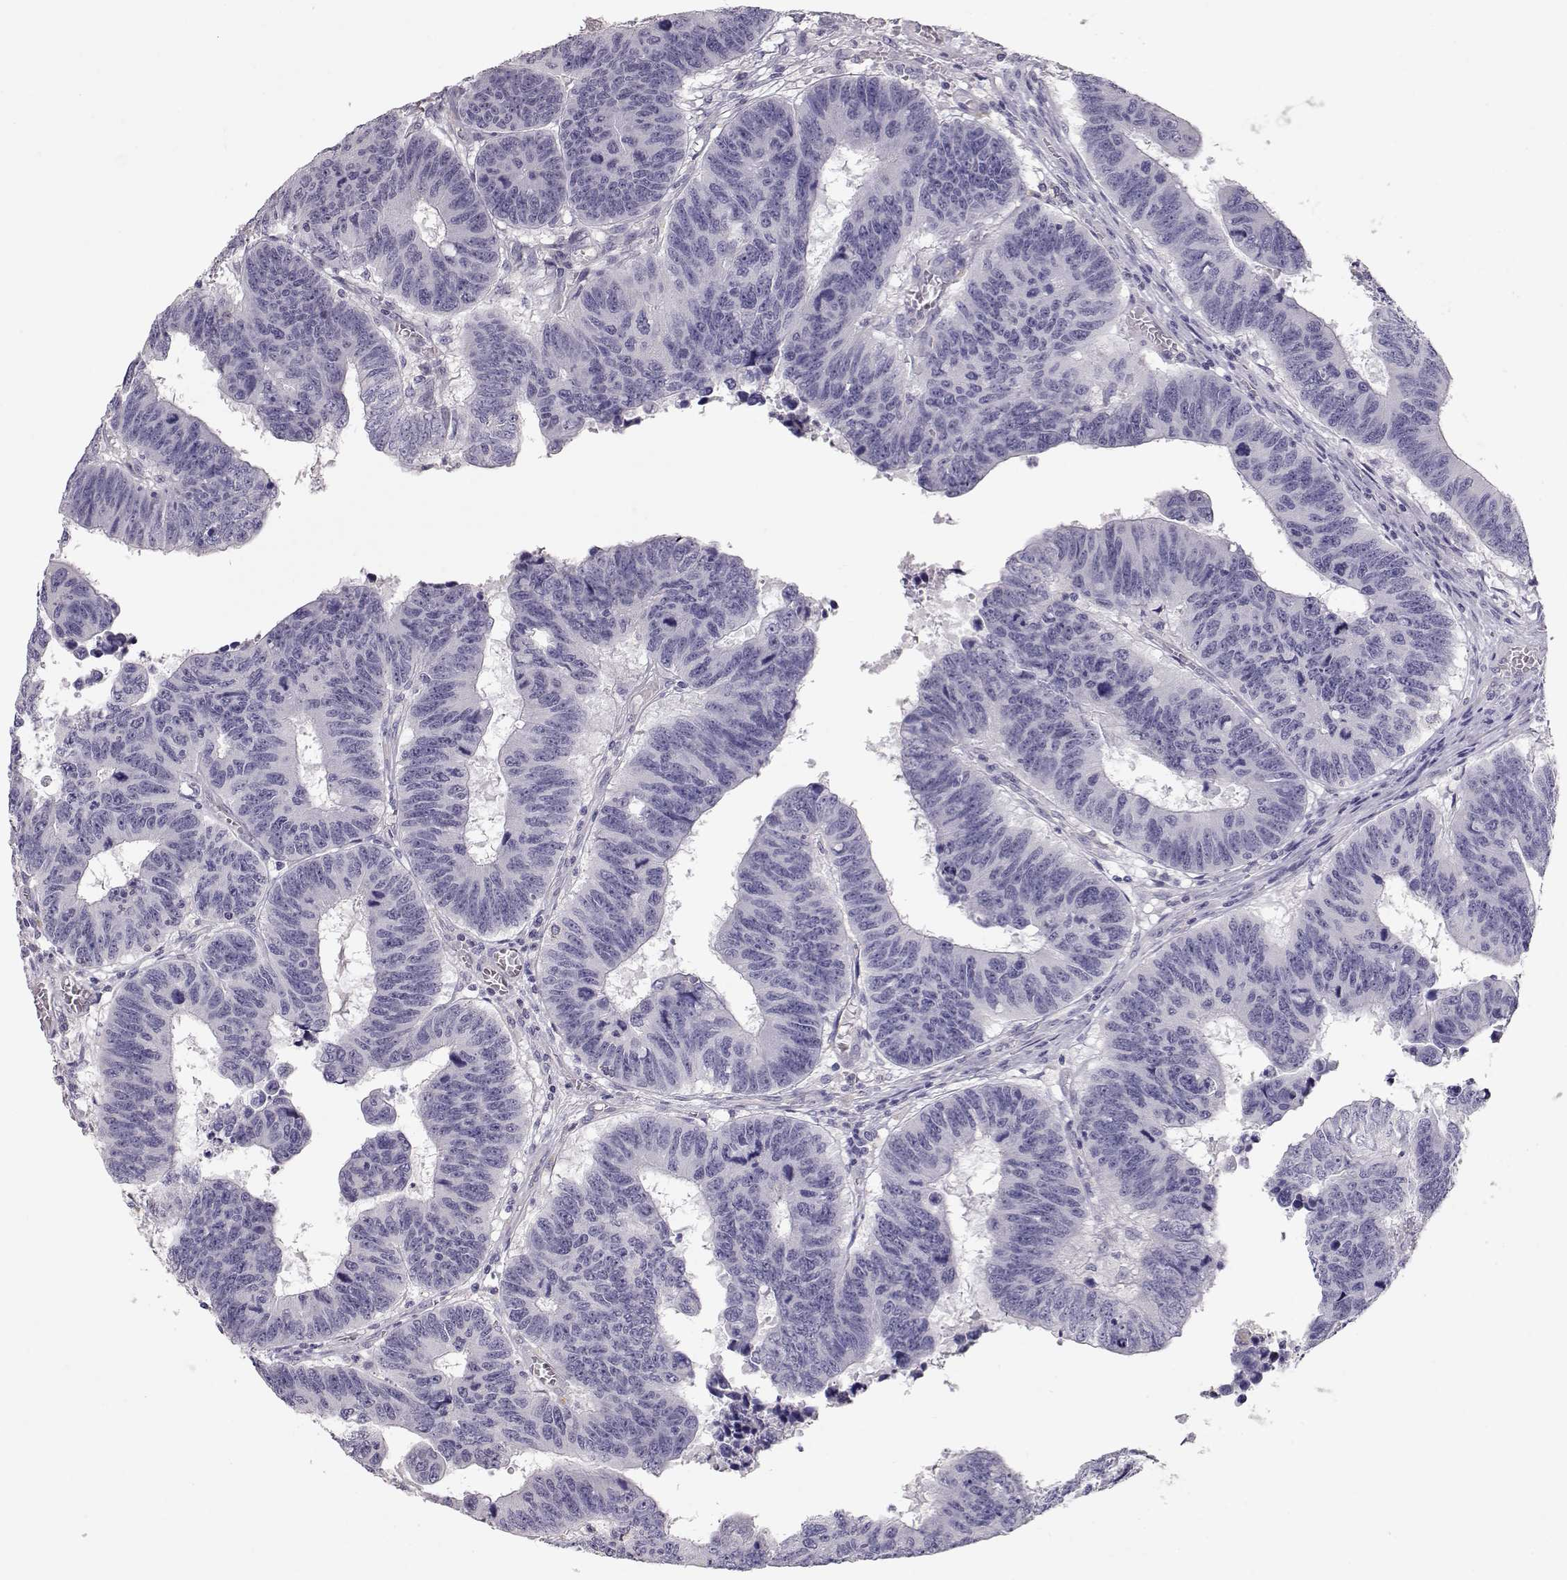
{"staining": {"intensity": "negative", "quantity": "none", "location": "none"}, "tissue": "colorectal cancer", "cell_type": "Tumor cells", "image_type": "cancer", "snomed": [{"axis": "morphology", "description": "Adenocarcinoma, NOS"}, {"axis": "topography", "description": "Appendix"}, {"axis": "topography", "description": "Colon"}, {"axis": "topography", "description": "Cecum"}, {"axis": "topography", "description": "Colon asc"}], "caption": "Human adenocarcinoma (colorectal) stained for a protein using immunohistochemistry (IHC) displays no expression in tumor cells.", "gene": "SLC18A1", "patient": {"sex": "female", "age": 85}}